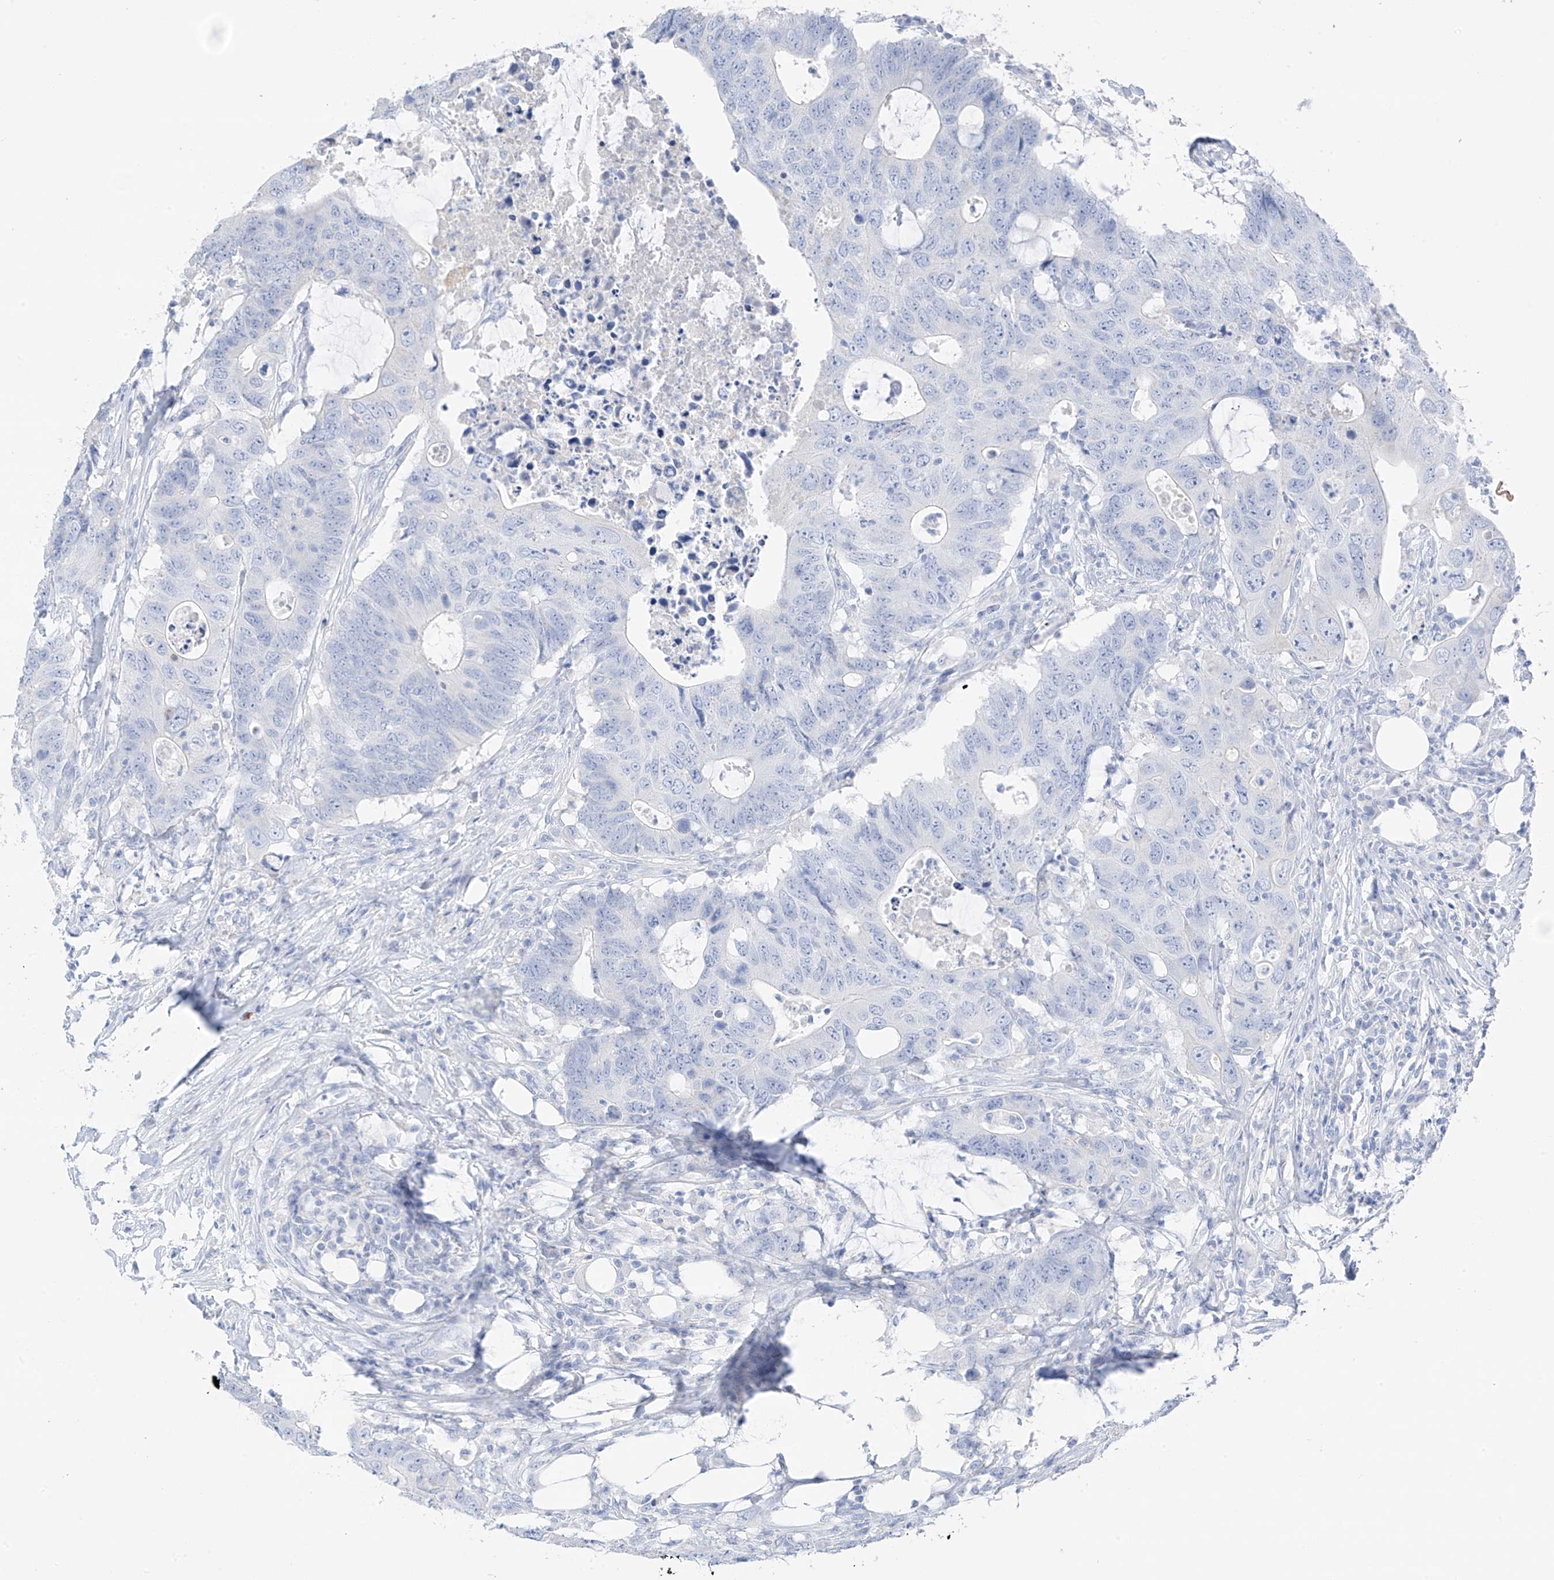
{"staining": {"intensity": "negative", "quantity": "none", "location": "none"}, "tissue": "colorectal cancer", "cell_type": "Tumor cells", "image_type": "cancer", "snomed": [{"axis": "morphology", "description": "Adenocarcinoma, NOS"}, {"axis": "topography", "description": "Colon"}], "caption": "Immunohistochemistry (IHC) of human colorectal cancer demonstrates no staining in tumor cells.", "gene": "CAPN13", "patient": {"sex": "male", "age": 71}}